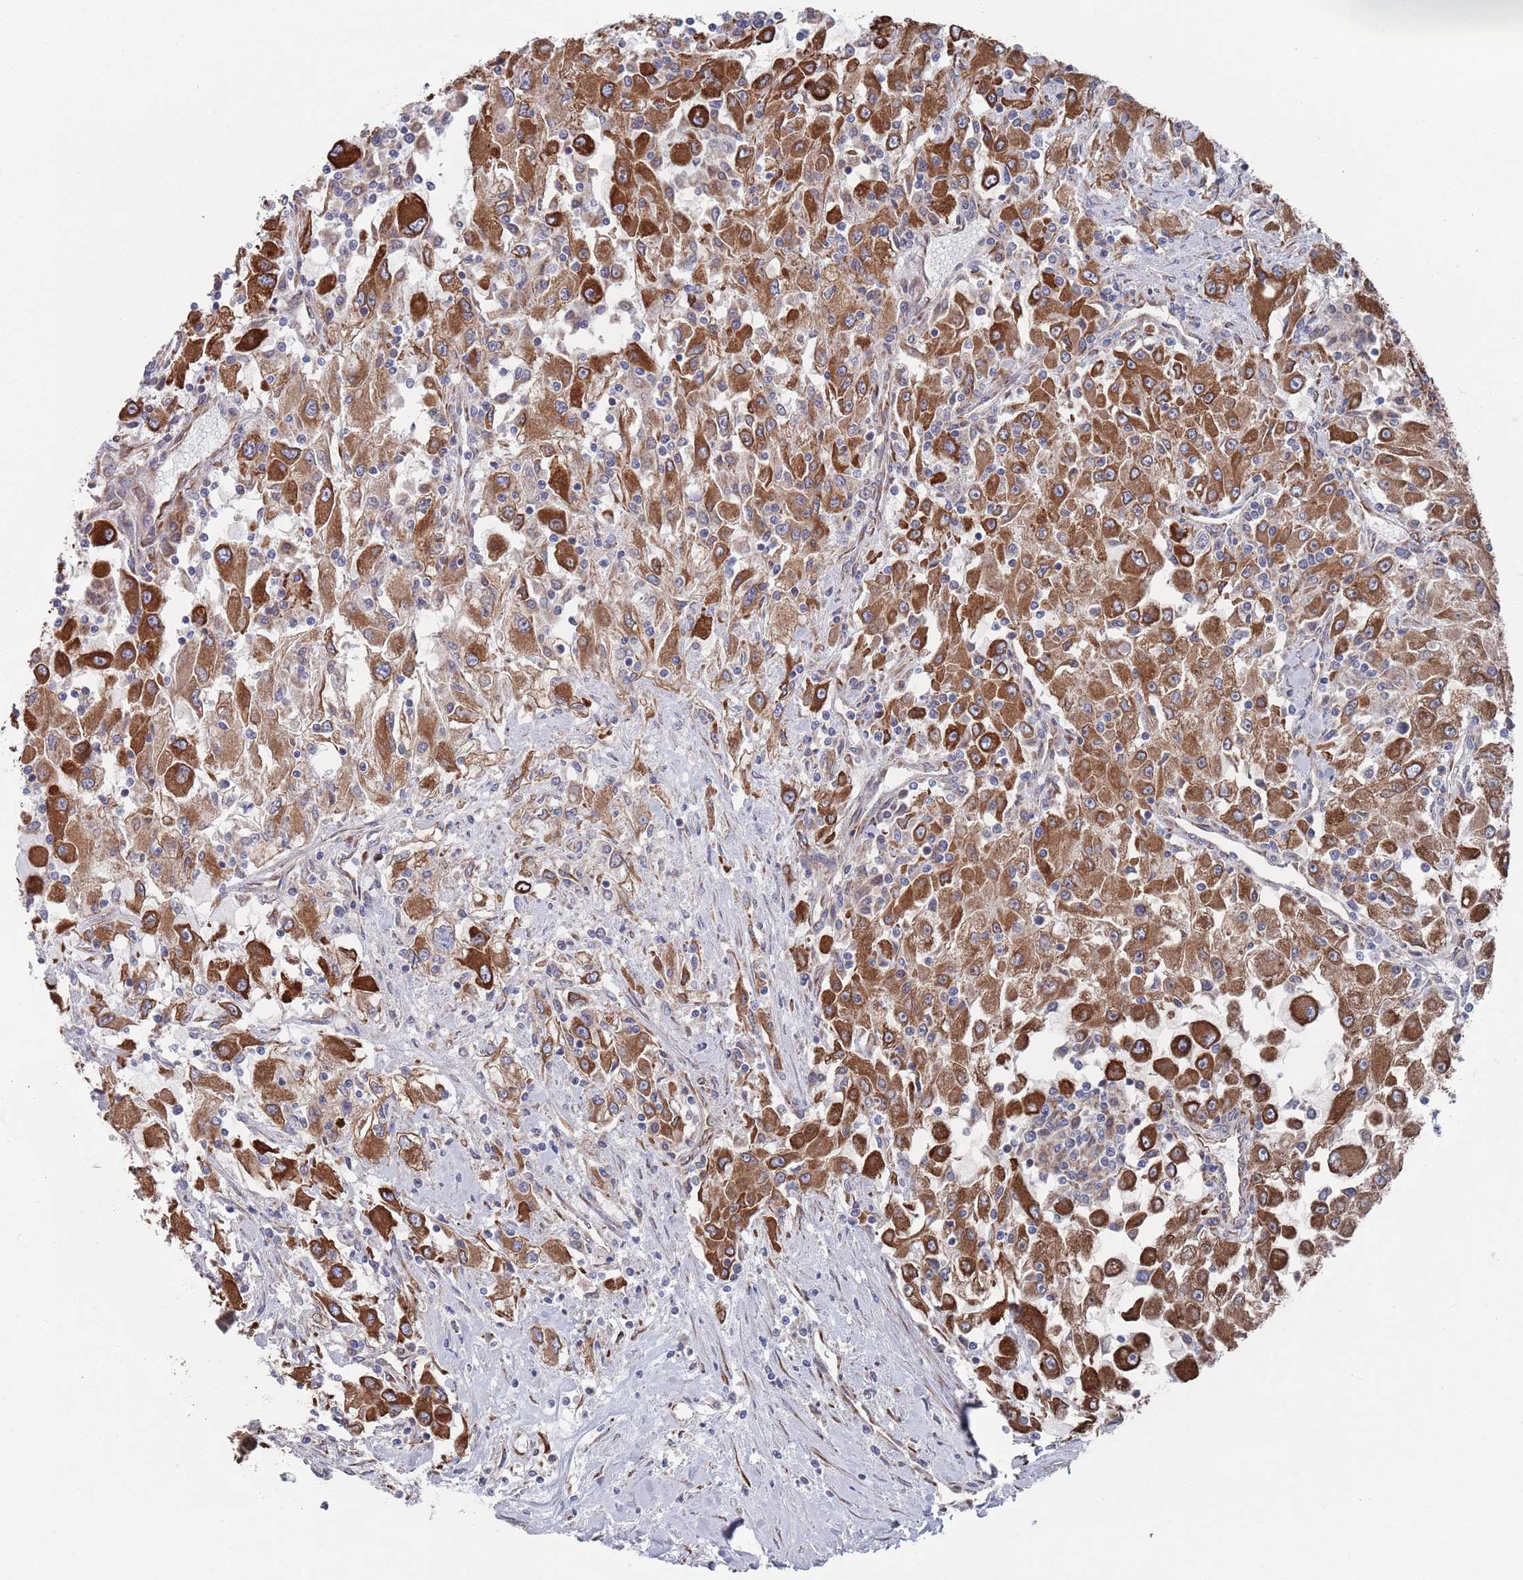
{"staining": {"intensity": "strong", "quantity": ">75%", "location": "cytoplasmic/membranous"}, "tissue": "renal cancer", "cell_type": "Tumor cells", "image_type": "cancer", "snomed": [{"axis": "morphology", "description": "Adenocarcinoma, NOS"}, {"axis": "topography", "description": "Kidney"}], "caption": "Protein expression analysis of renal cancer demonstrates strong cytoplasmic/membranous expression in approximately >75% of tumor cells.", "gene": "CCDC106", "patient": {"sex": "female", "age": 67}}